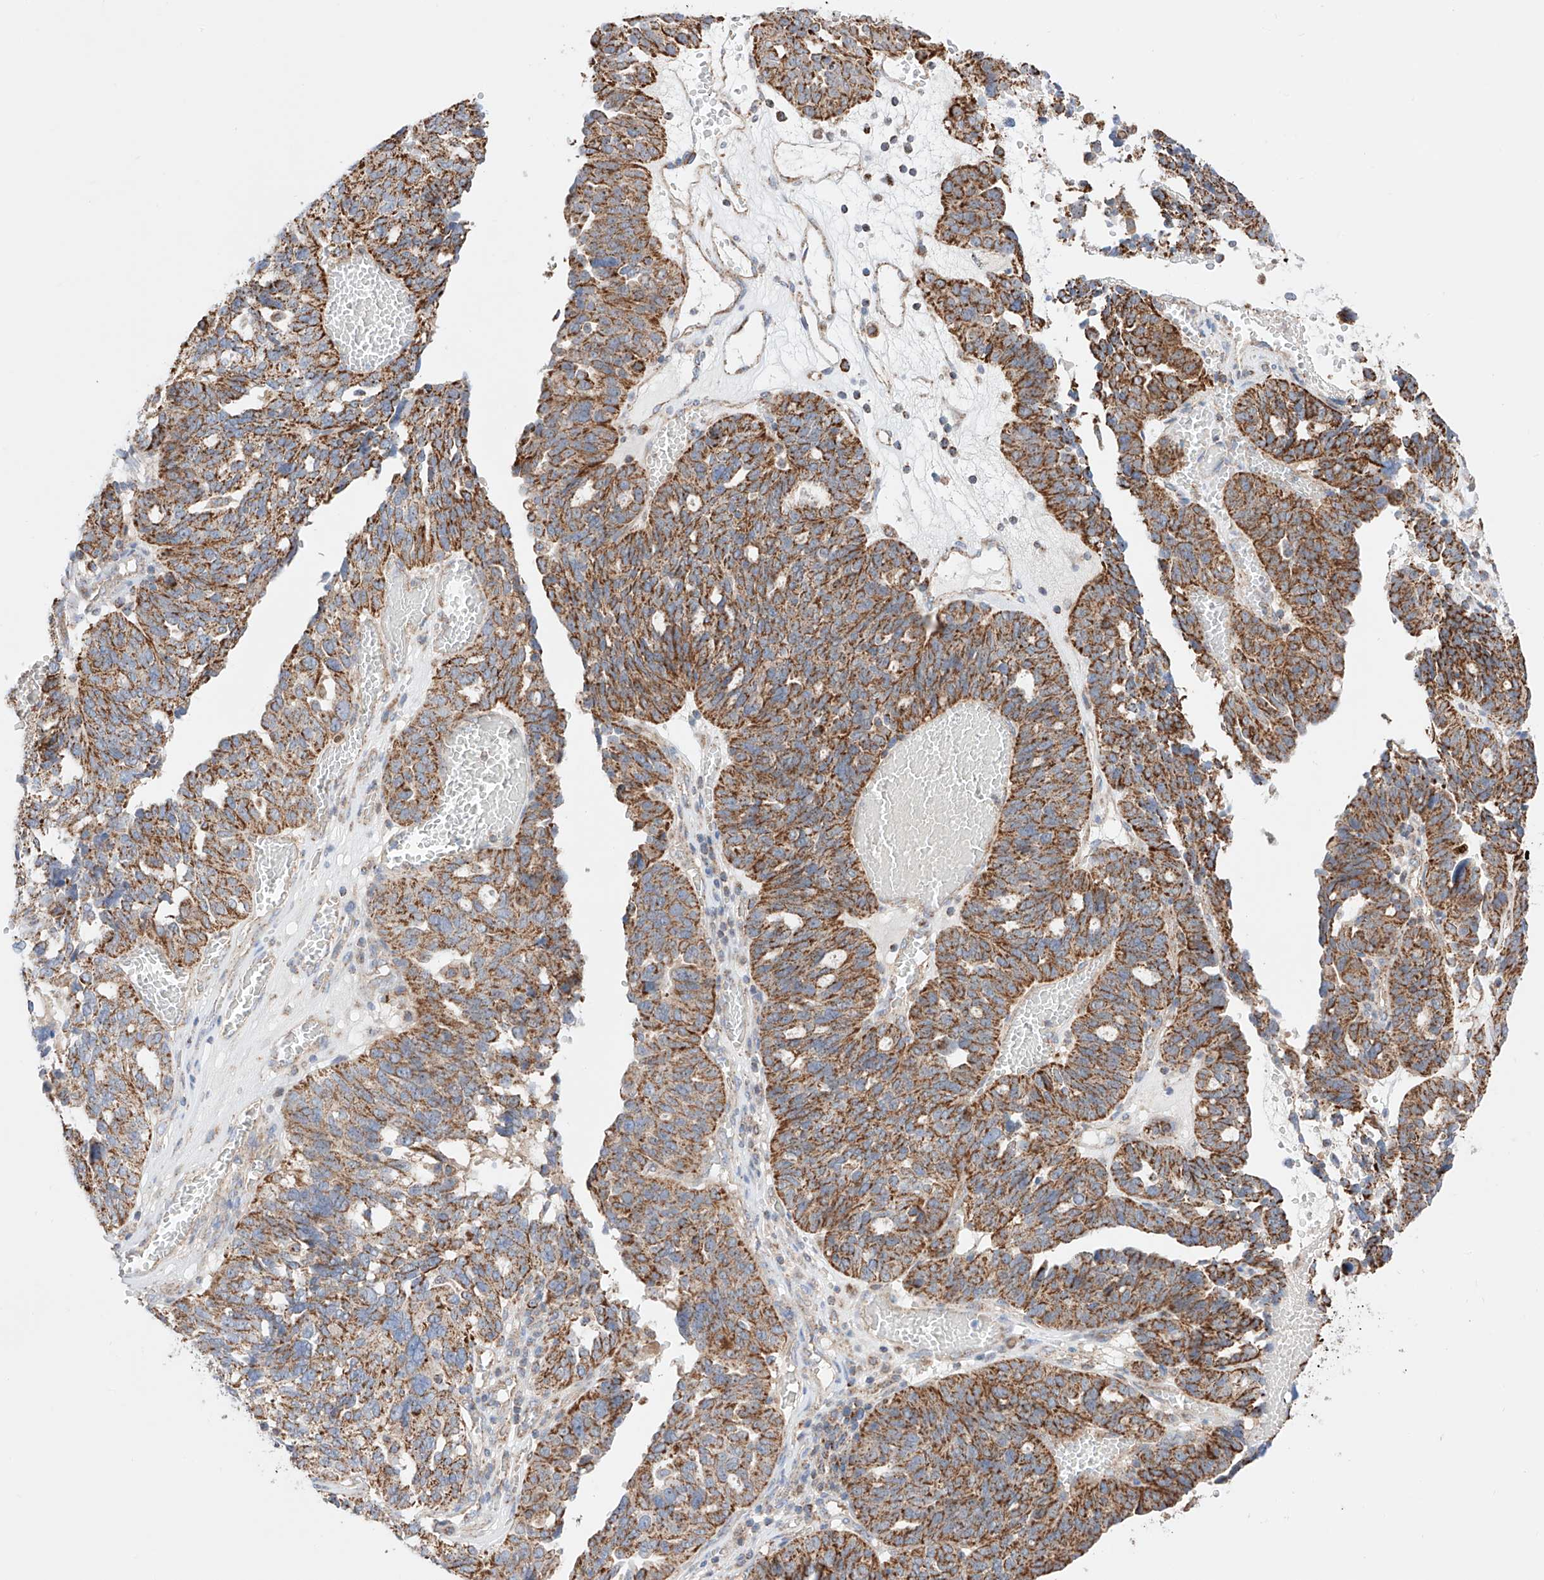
{"staining": {"intensity": "strong", "quantity": ">75%", "location": "cytoplasmic/membranous"}, "tissue": "ovarian cancer", "cell_type": "Tumor cells", "image_type": "cancer", "snomed": [{"axis": "morphology", "description": "Cystadenocarcinoma, serous, NOS"}, {"axis": "topography", "description": "Ovary"}], "caption": "Ovarian serous cystadenocarcinoma stained with immunohistochemistry (IHC) shows strong cytoplasmic/membranous staining in about >75% of tumor cells.", "gene": "KTI12", "patient": {"sex": "female", "age": 59}}